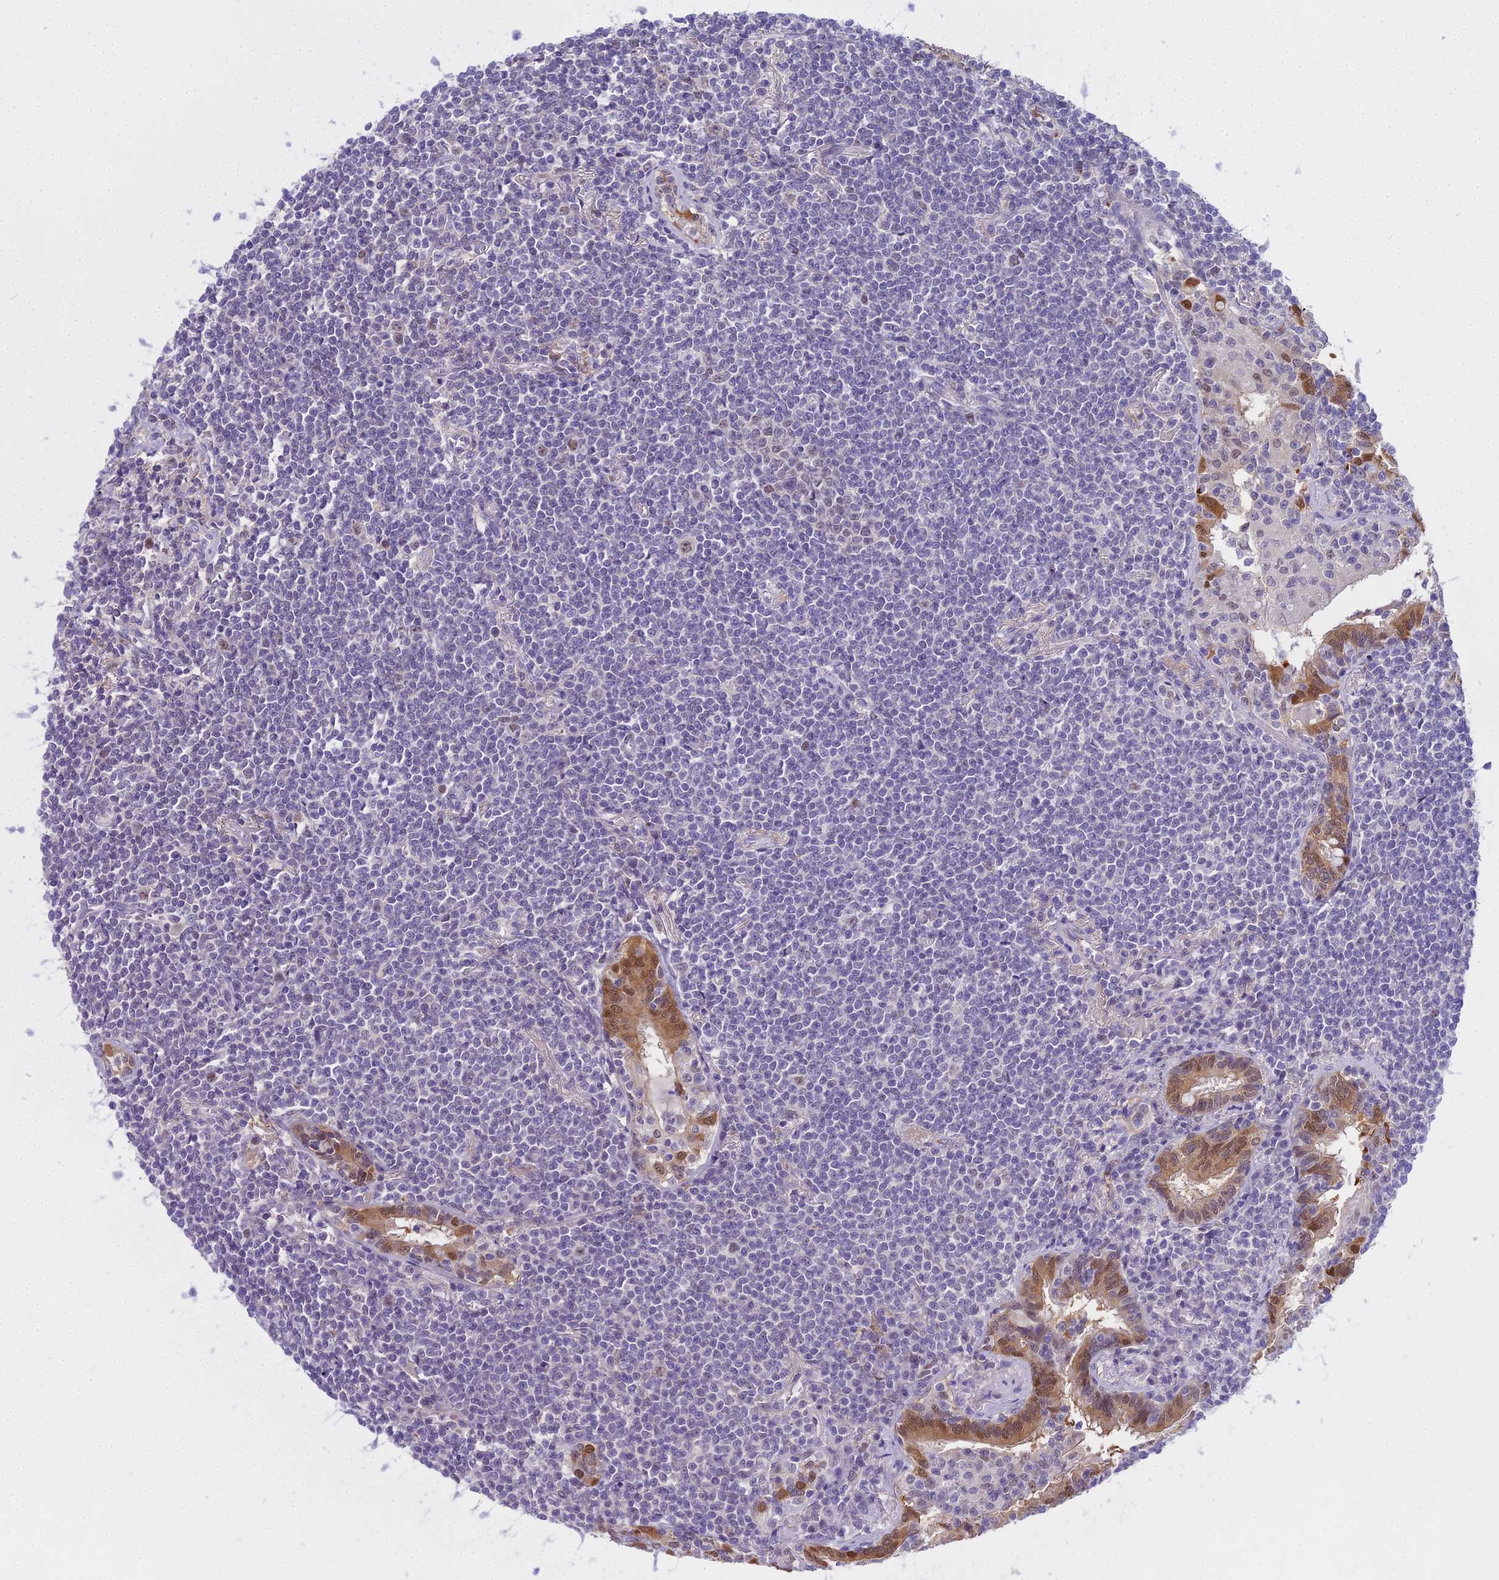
{"staining": {"intensity": "negative", "quantity": "none", "location": "none"}, "tissue": "lymphoma", "cell_type": "Tumor cells", "image_type": "cancer", "snomed": [{"axis": "morphology", "description": "Malignant lymphoma, non-Hodgkin's type, Low grade"}, {"axis": "topography", "description": "Lung"}], "caption": "Immunohistochemistry (IHC) of malignant lymphoma, non-Hodgkin's type (low-grade) demonstrates no positivity in tumor cells.", "gene": "MAT2A", "patient": {"sex": "female", "age": 71}}